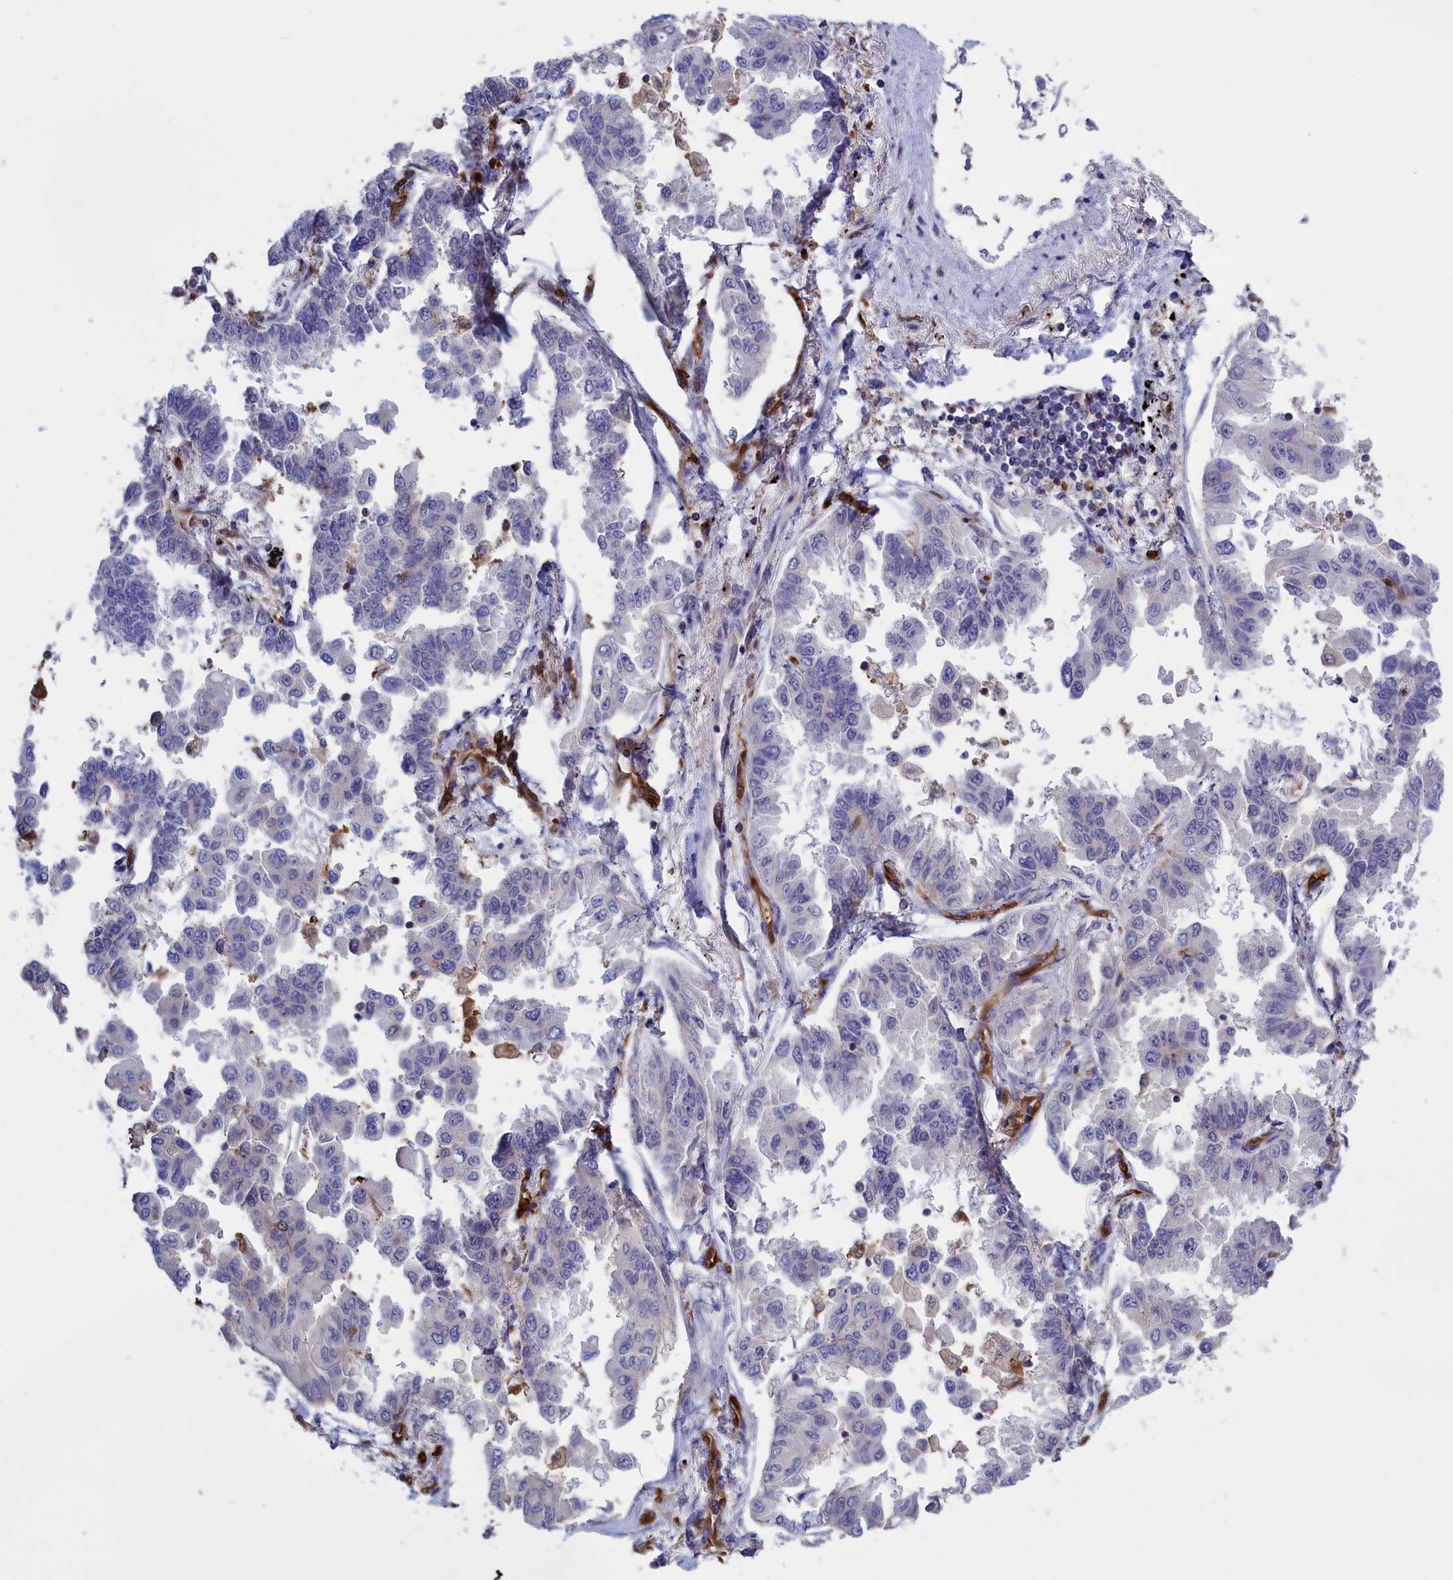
{"staining": {"intensity": "weak", "quantity": "<25%", "location": "cytoplasmic/membranous"}, "tissue": "lung cancer", "cell_type": "Tumor cells", "image_type": "cancer", "snomed": [{"axis": "morphology", "description": "Adenocarcinoma, NOS"}, {"axis": "topography", "description": "Lung"}], "caption": "Lung cancer was stained to show a protein in brown. There is no significant expression in tumor cells.", "gene": "ARHGAP18", "patient": {"sex": "female", "age": 67}}